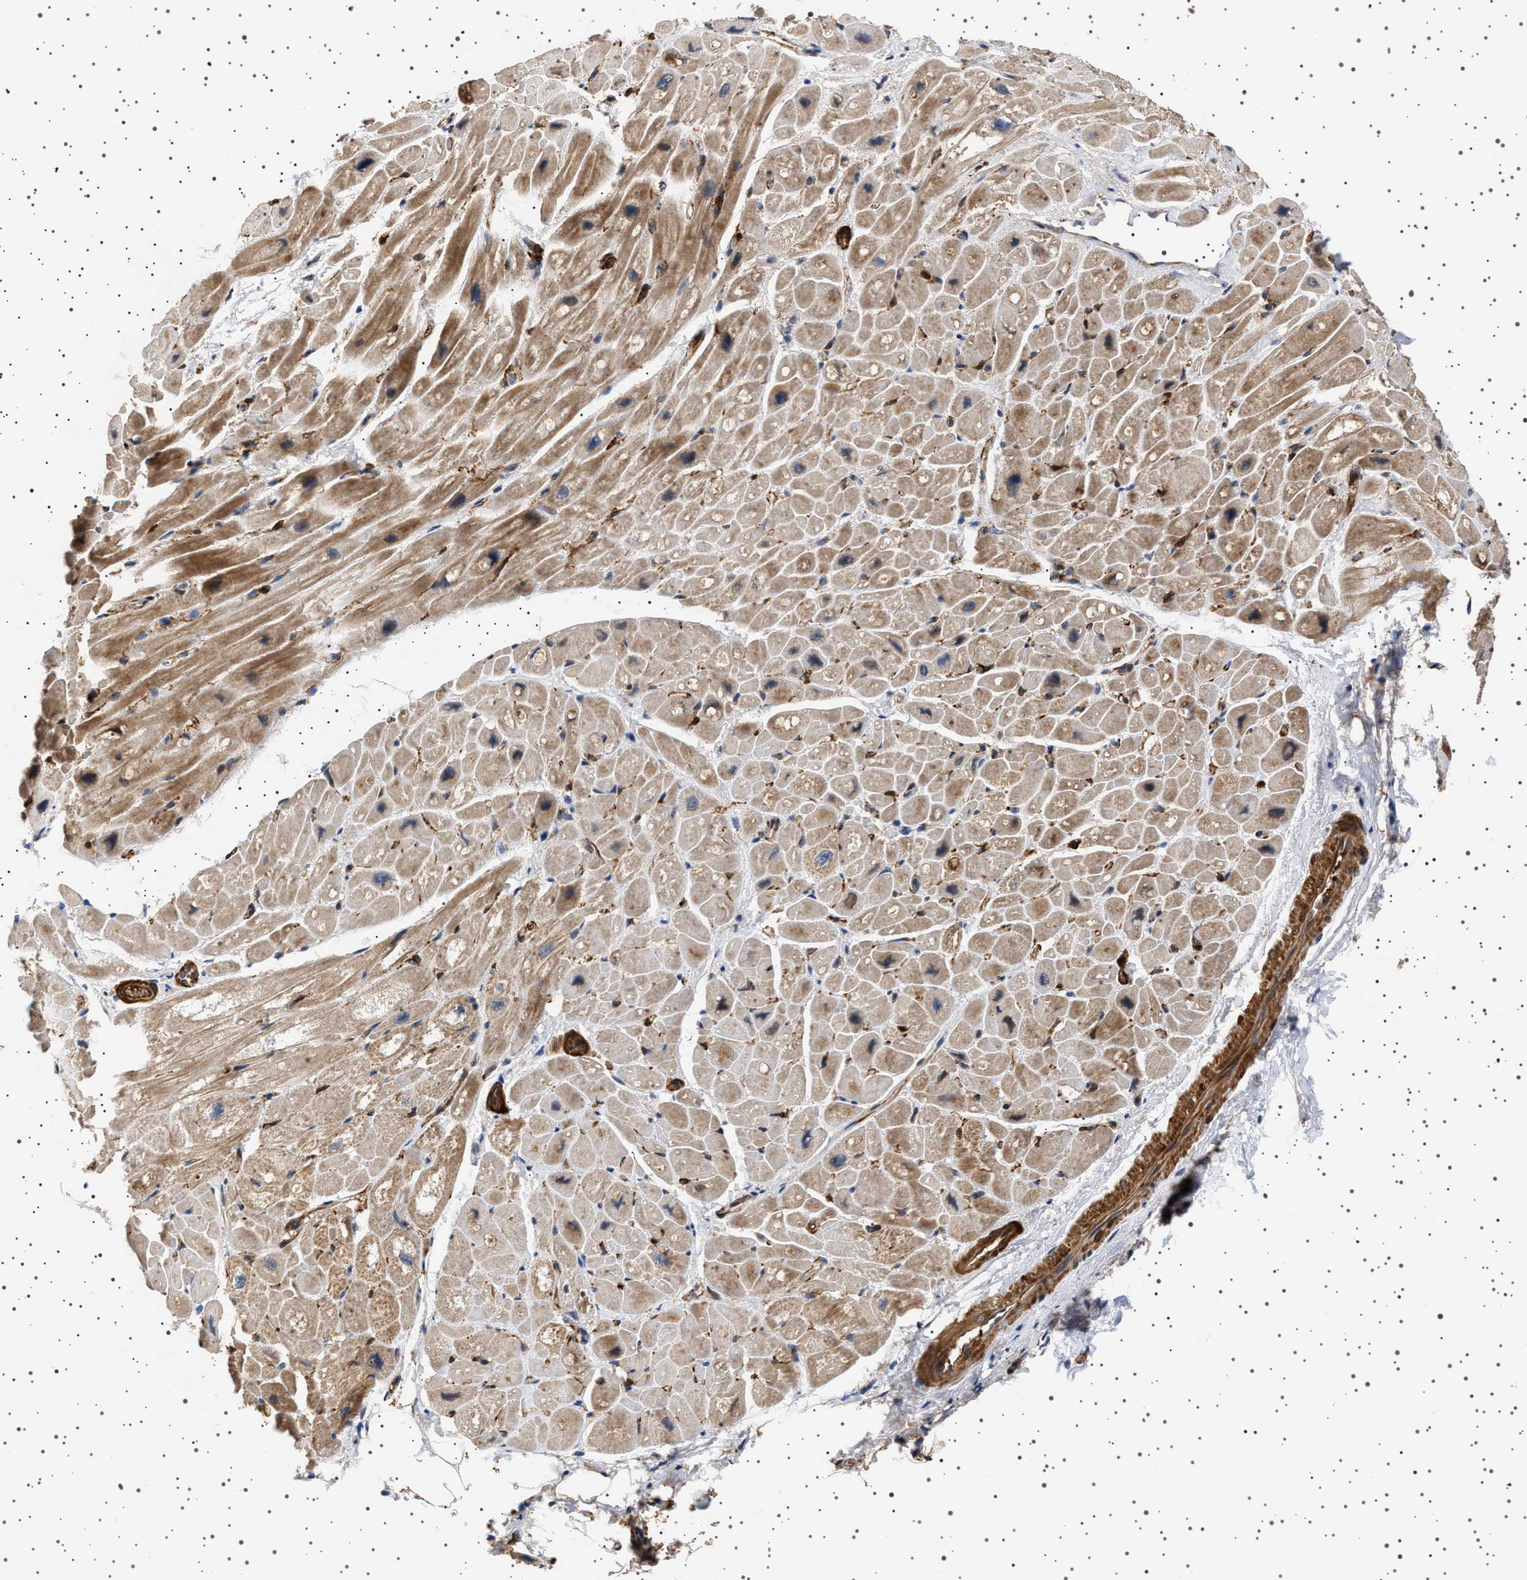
{"staining": {"intensity": "moderate", "quantity": ">75%", "location": "cytoplasmic/membranous"}, "tissue": "heart muscle", "cell_type": "Cardiomyocytes", "image_type": "normal", "snomed": [{"axis": "morphology", "description": "Normal tissue, NOS"}, {"axis": "topography", "description": "Heart"}], "caption": "Protein staining of benign heart muscle demonstrates moderate cytoplasmic/membranous expression in approximately >75% of cardiomyocytes. The protein is shown in brown color, while the nuclei are stained blue.", "gene": "GUCY1B1", "patient": {"sex": "male", "age": 49}}